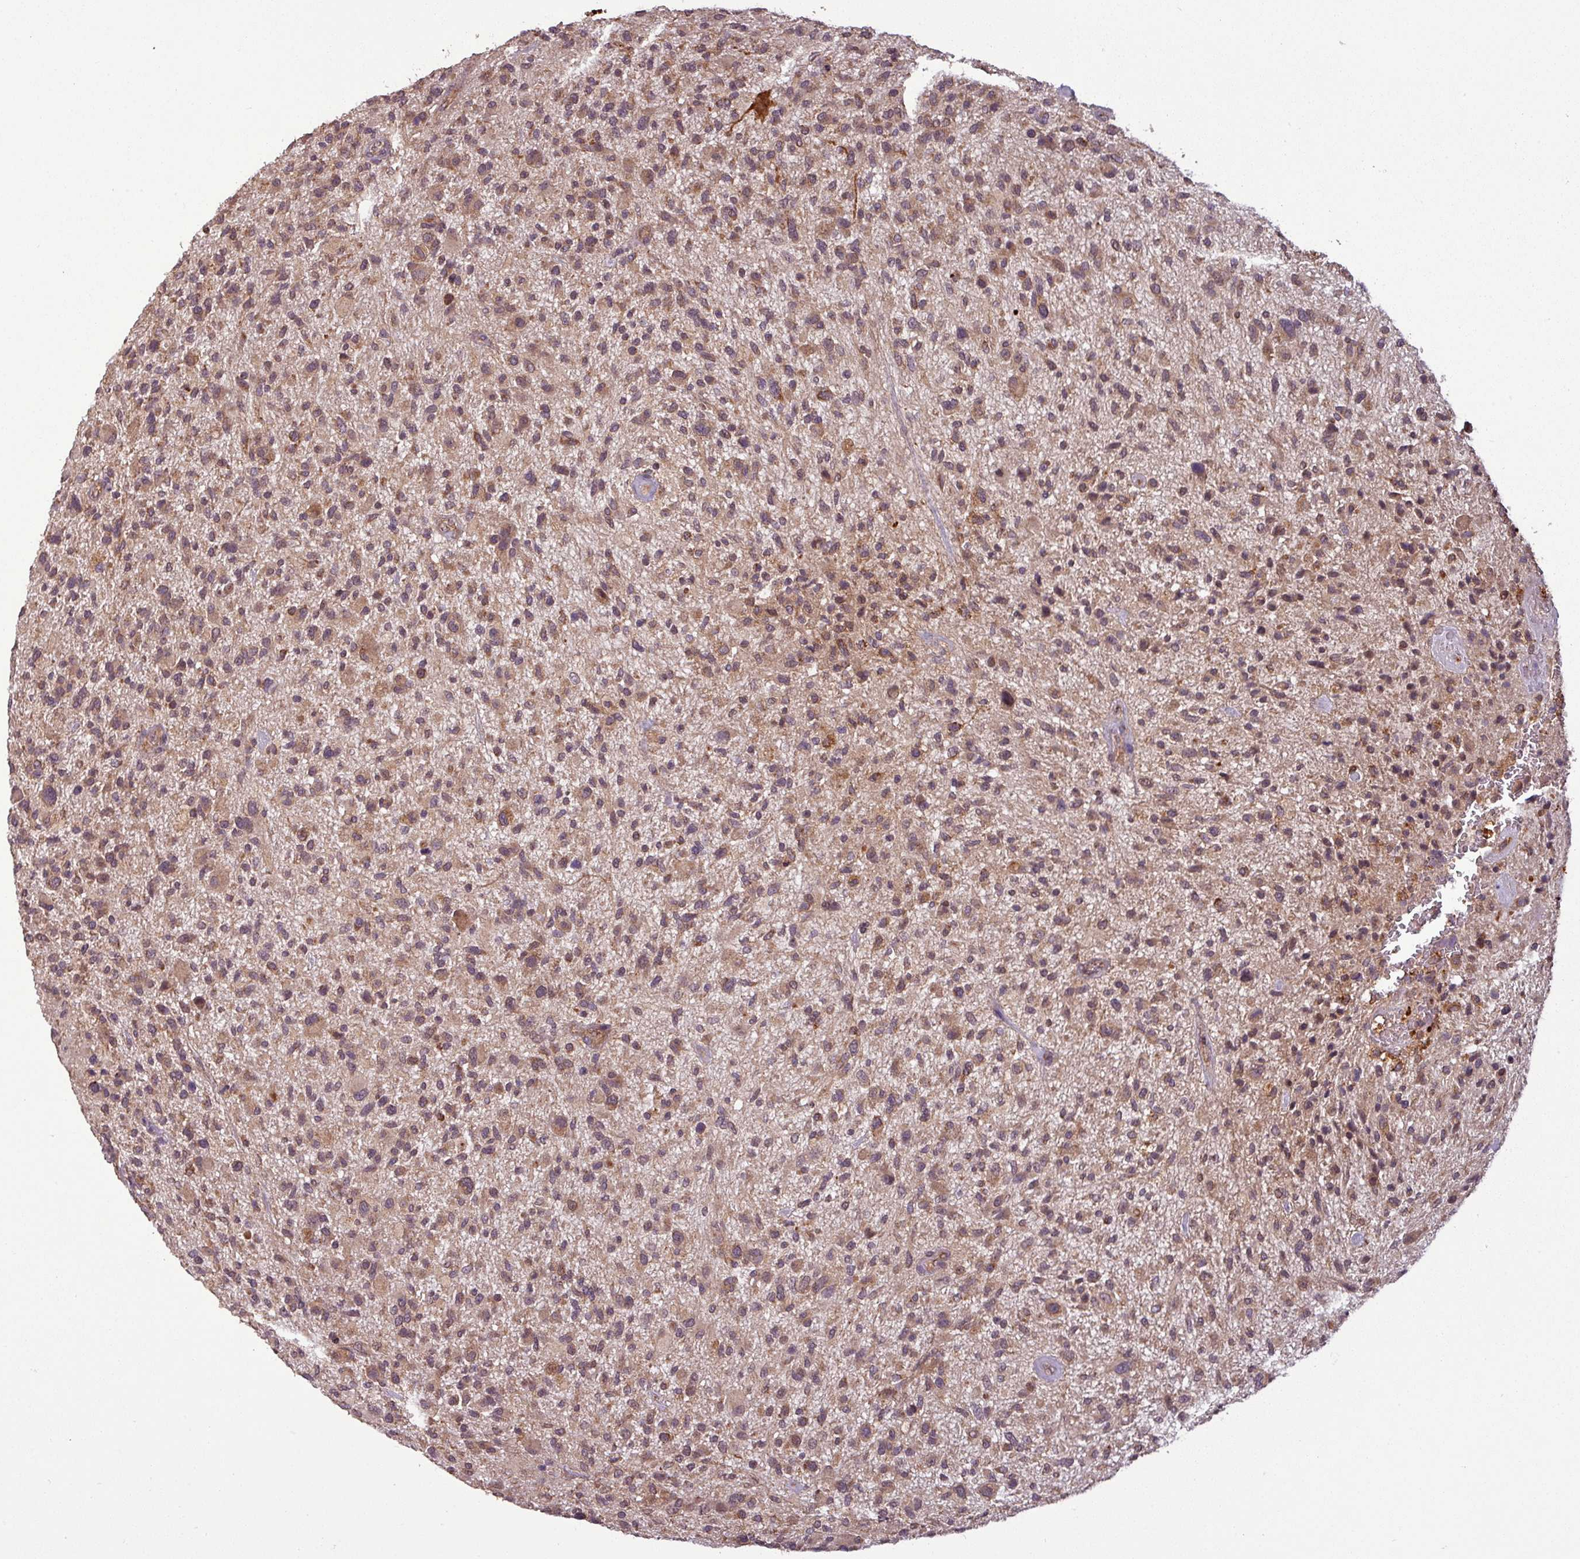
{"staining": {"intensity": "moderate", "quantity": "25%-75%", "location": "cytoplasmic/membranous,nuclear"}, "tissue": "glioma", "cell_type": "Tumor cells", "image_type": "cancer", "snomed": [{"axis": "morphology", "description": "Glioma, malignant, High grade"}, {"axis": "topography", "description": "Brain"}], "caption": "Moderate cytoplasmic/membranous and nuclear positivity is present in about 25%-75% of tumor cells in malignant glioma (high-grade).", "gene": "NT5C3A", "patient": {"sex": "male", "age": 47}}